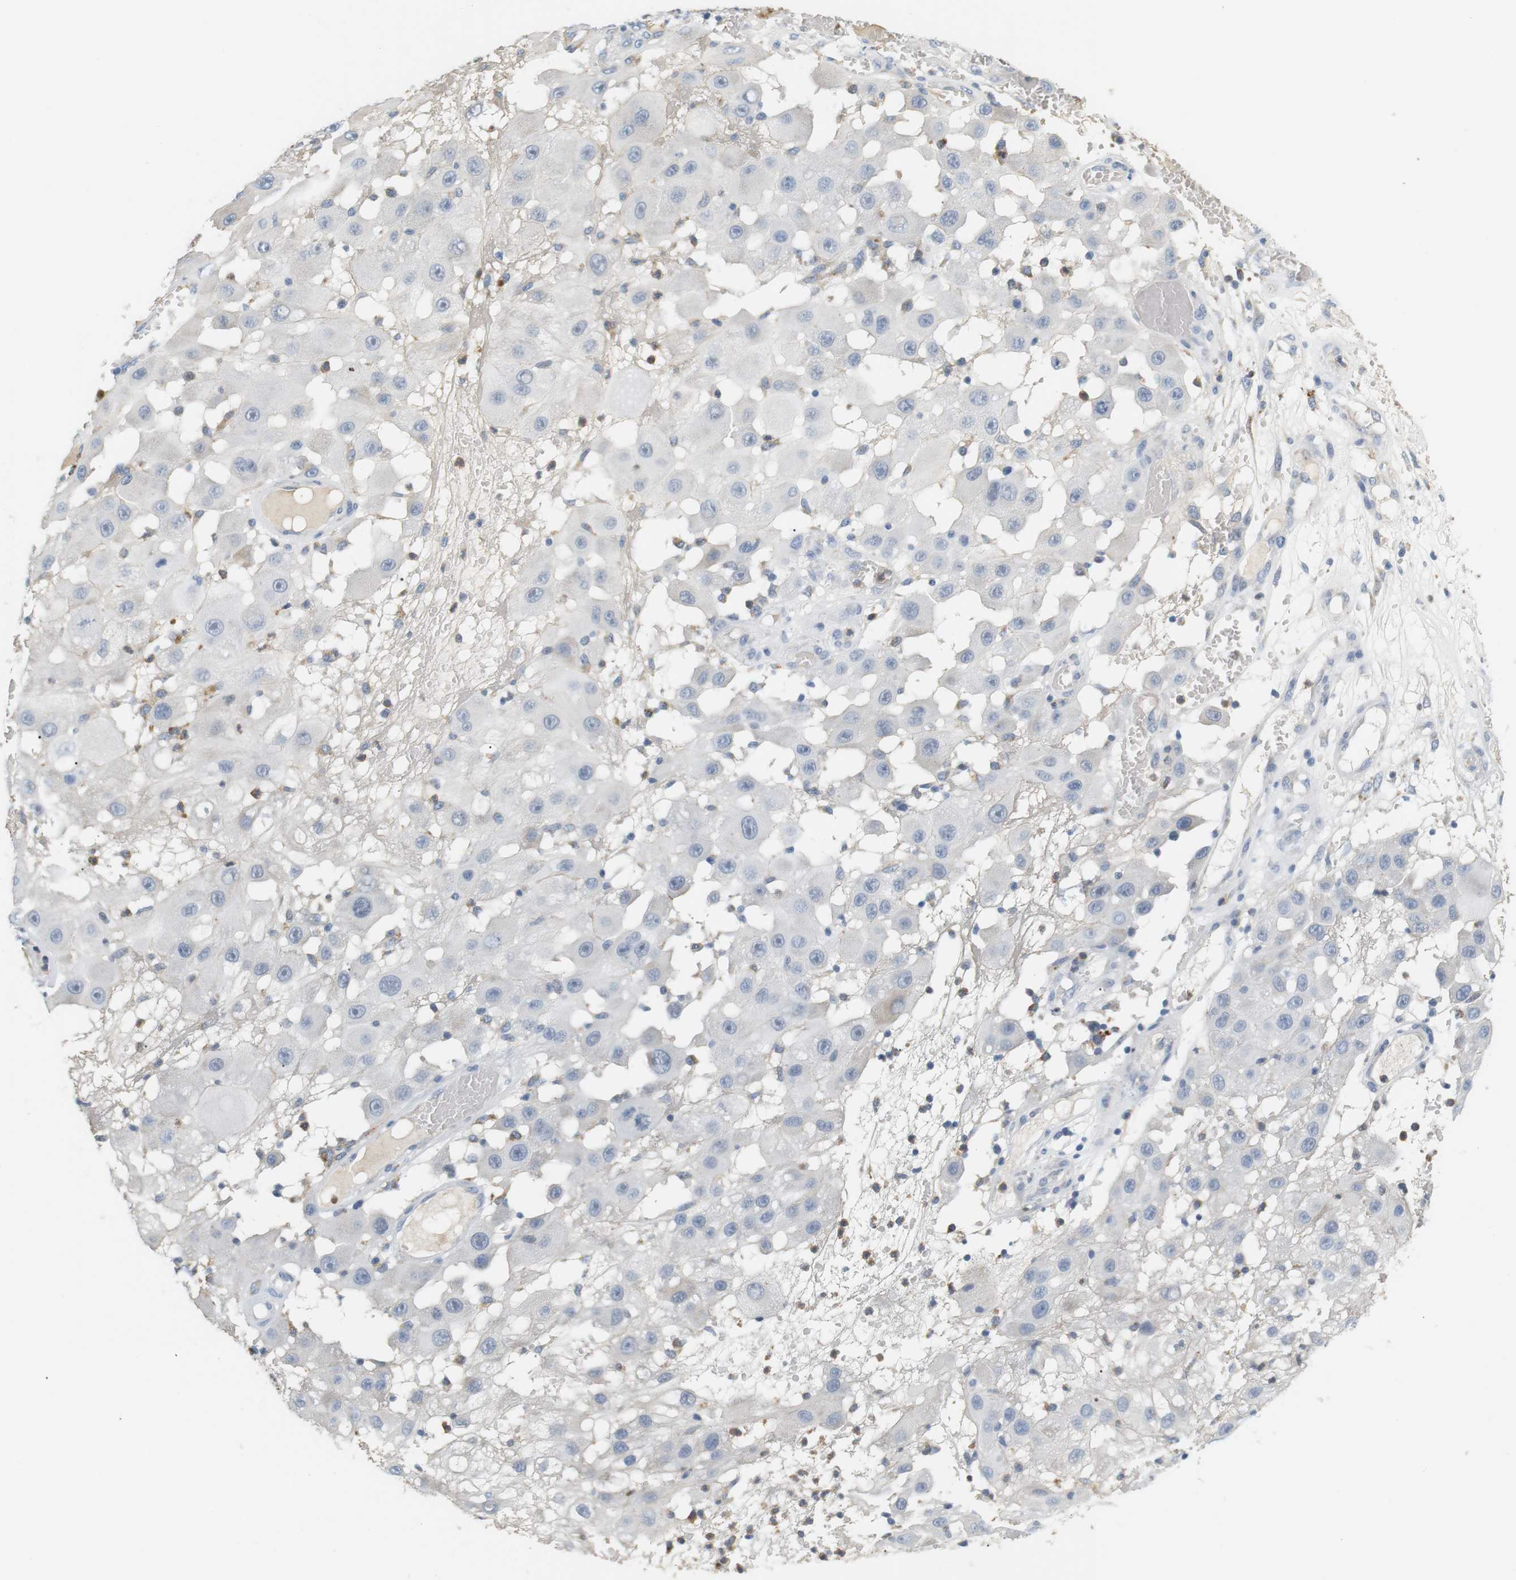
{"staining": {"intensity": "negative", "quantity": "none", "location": "none"}, "tissue": "melanoma", "cell_type": "Tumor cells", "image_type": "cancer", "snomed": [{"axis": "morphology", "description": "Malignant melanoma, NOS"}, {"axis": "topography", "description": "Skin"}], "caption": "Tumor cells are negative for brown protein staining in malignant melanoma. (Brightfield microscopy of DAB (3,3'-diaminobenzidine) IHC at high magnification).", "gene": "CD300E", "patient": {"sex": "female", "age": 81}}